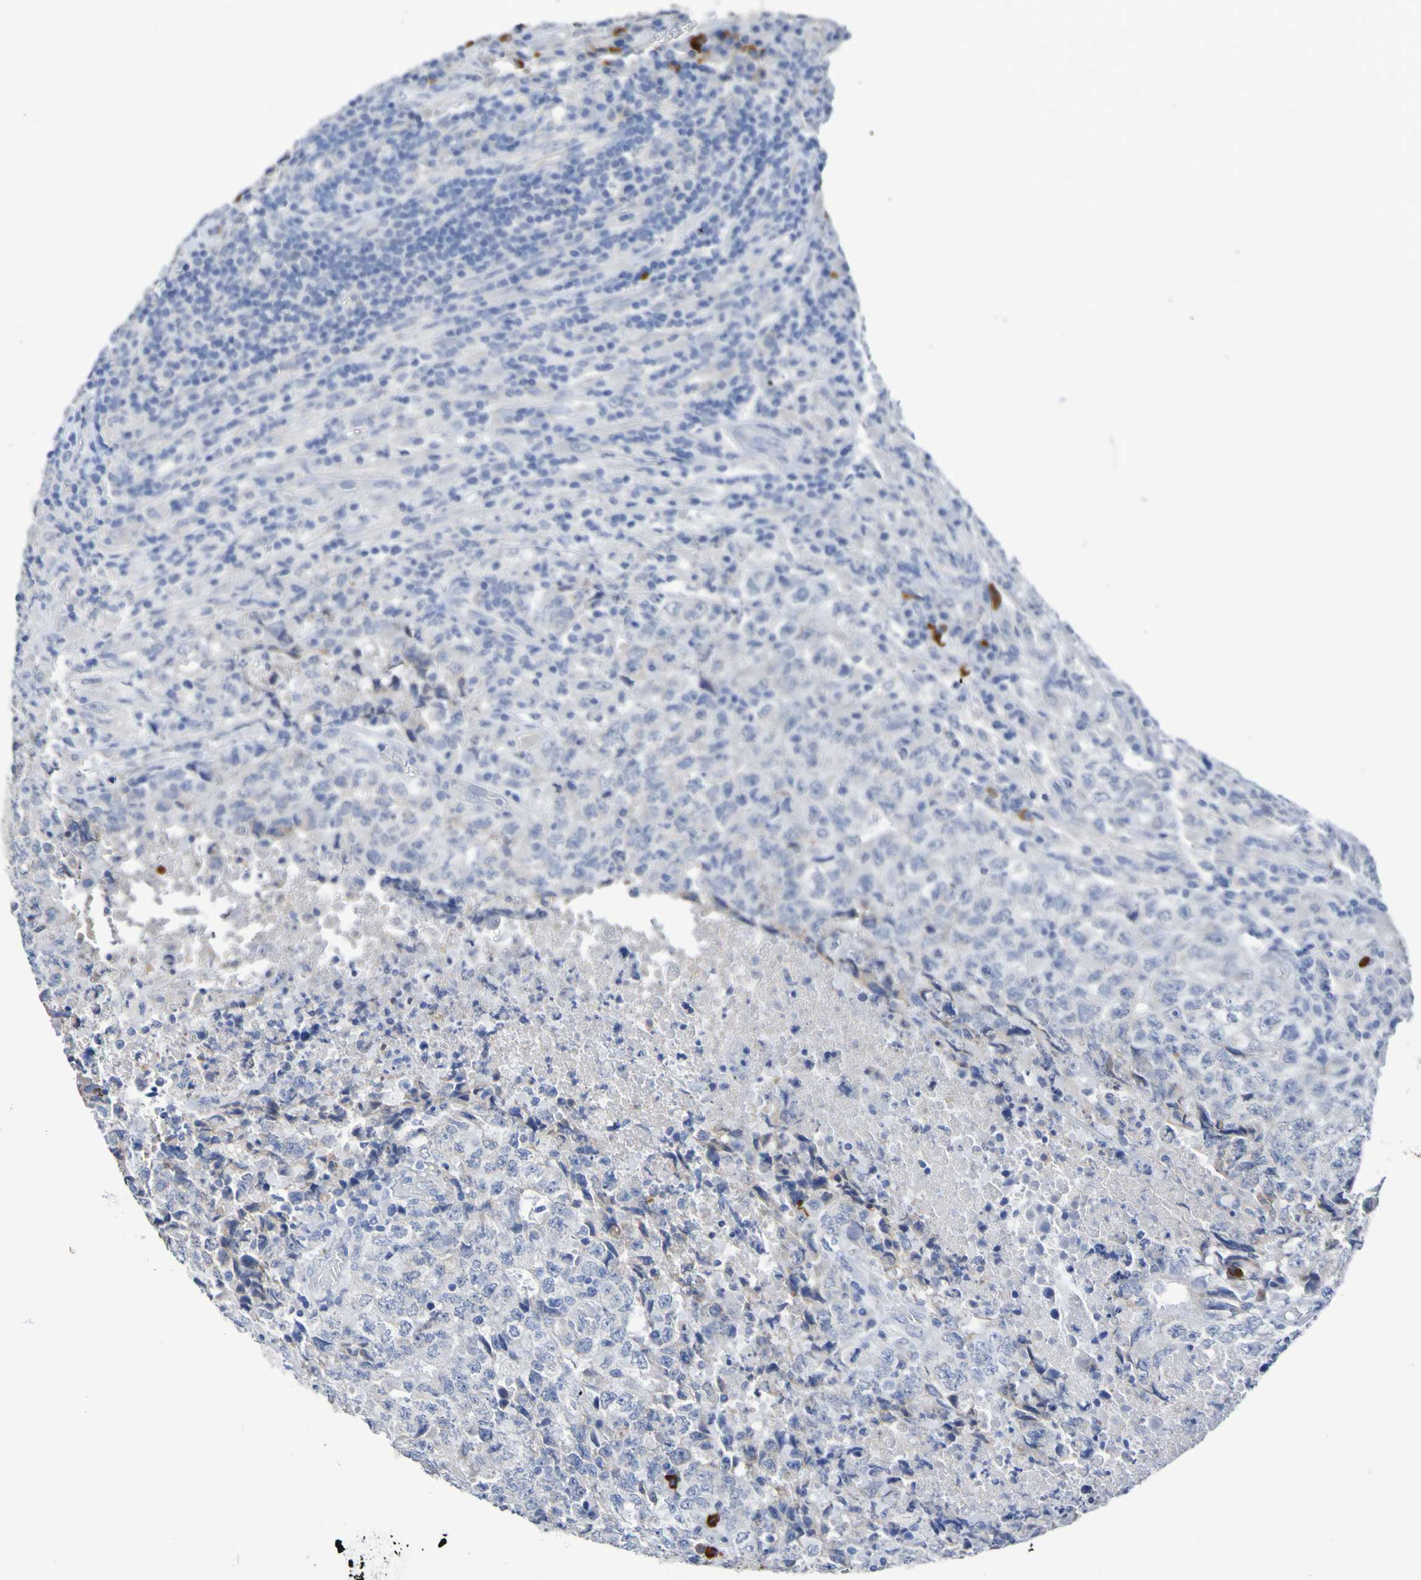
{"staining": {"intensity": "negative", "quantity": "none", "location": "none"}, "tissue": "testis cancer", "cell_type": "Tumor cells", "image_type": "cancer", "snomed": [{"axis": "morphology", "description": "Necrosis, NOS"}, {"axis": "morphology", "description": "Carcinoma, Embryonal, NOS"}, {"axis": "topography", "description": "Testis"}], "caption": "Immunohistochemistry of testis cancer reveals no expression in tumor cells.", "gene": "SGCB", "patient": {"sex": "male", "age": 19}}